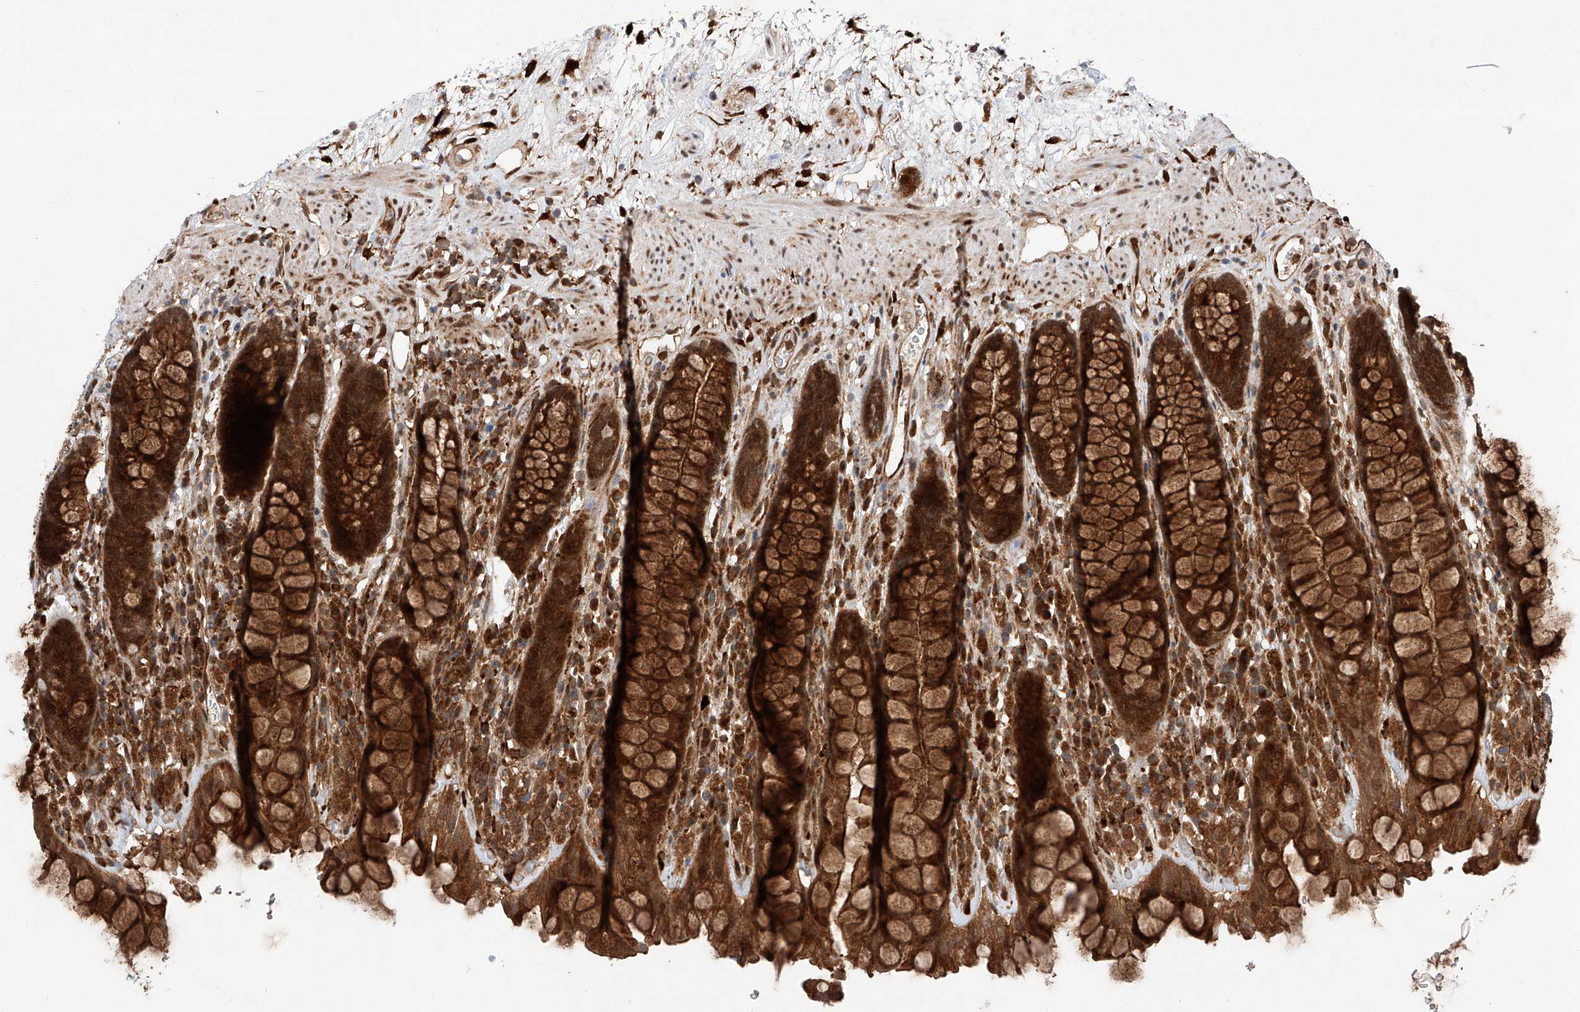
{"staining": {"intensity": "strong", "quantity": ">75%", "location": "cytoplasmic/membranous"}, "tissue": "rectum", "cell_type": "Glandular cells", "image_type": "normal", "snomed": [{"axis": "morphology", "description": "Normal tissue, NOS"}, {"axis": "topography", "description": "Rectum"}], "caption": "The image exhibits staining of normal rectum, revealing strong cytoplasmic/membranous protein staining (brown color) within glandular cells. (Brightfield microscopy of DAB IHC at high magnification).", "gene": "ZFP28", "patient": {"sex": "male", "age": 64}}